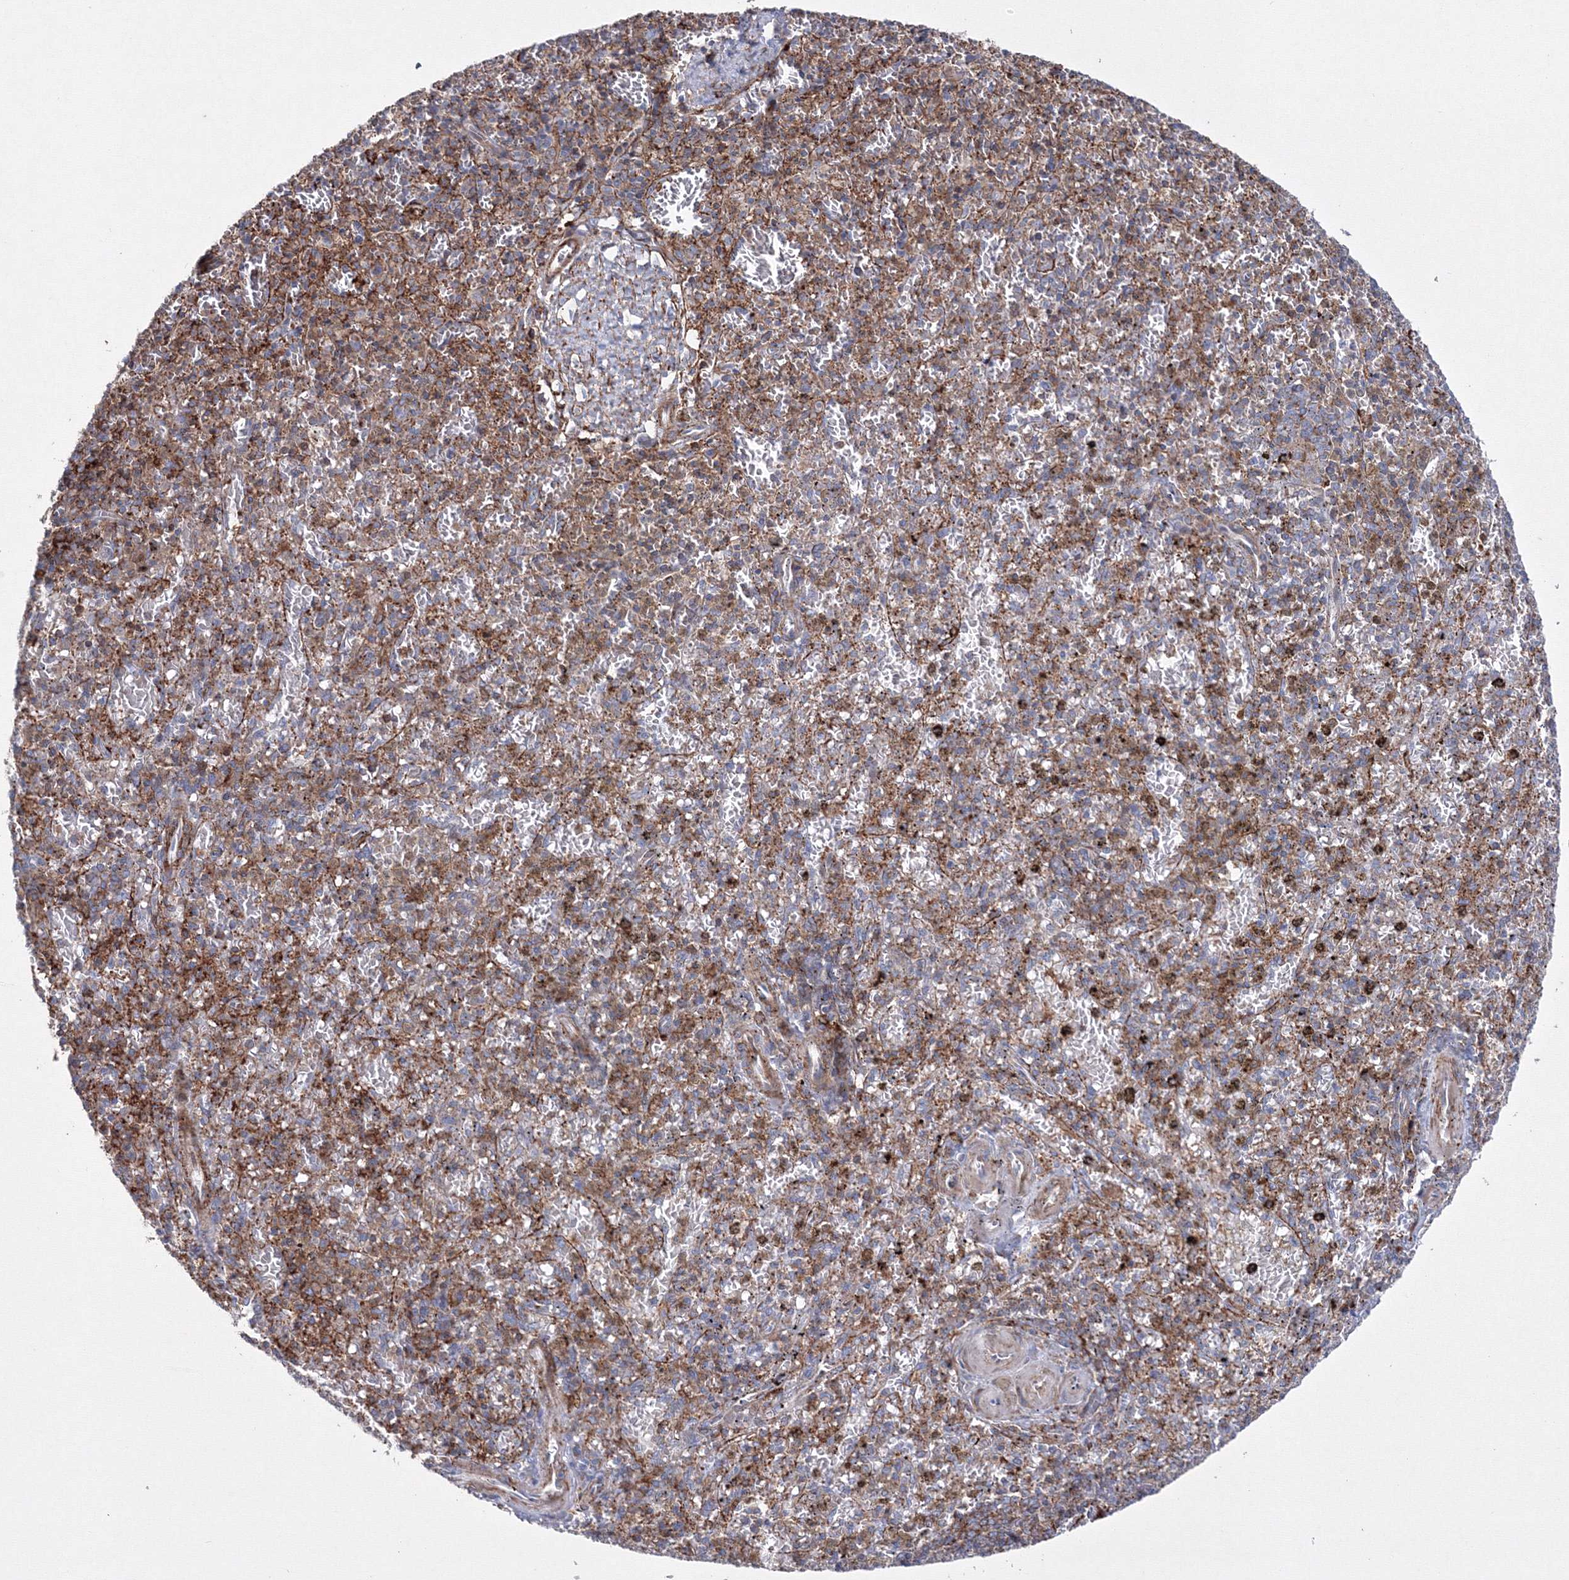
{"staining": {"intensity": "moderate", "quantity": "<25%", "location": "cytoplasmic/membranous"}, "tissue": "spleen", "cell_type": "Cells in red pulp", "image_type": "normal", "snomed": [{"axis": "morphology", "description": "Normal tissue, NOS"}, {"axis": "topography", "description": "Spleen"}], "caption": "Moderate cytoplasmic/membranous protein expression is appreciated in about <25% of cells in red pulp in spleen. (brown staining indicates protein expression, while blue staining denotes nuclei).", "gene": "GPR82", "patient": {"sex": "male", "age": 72}}